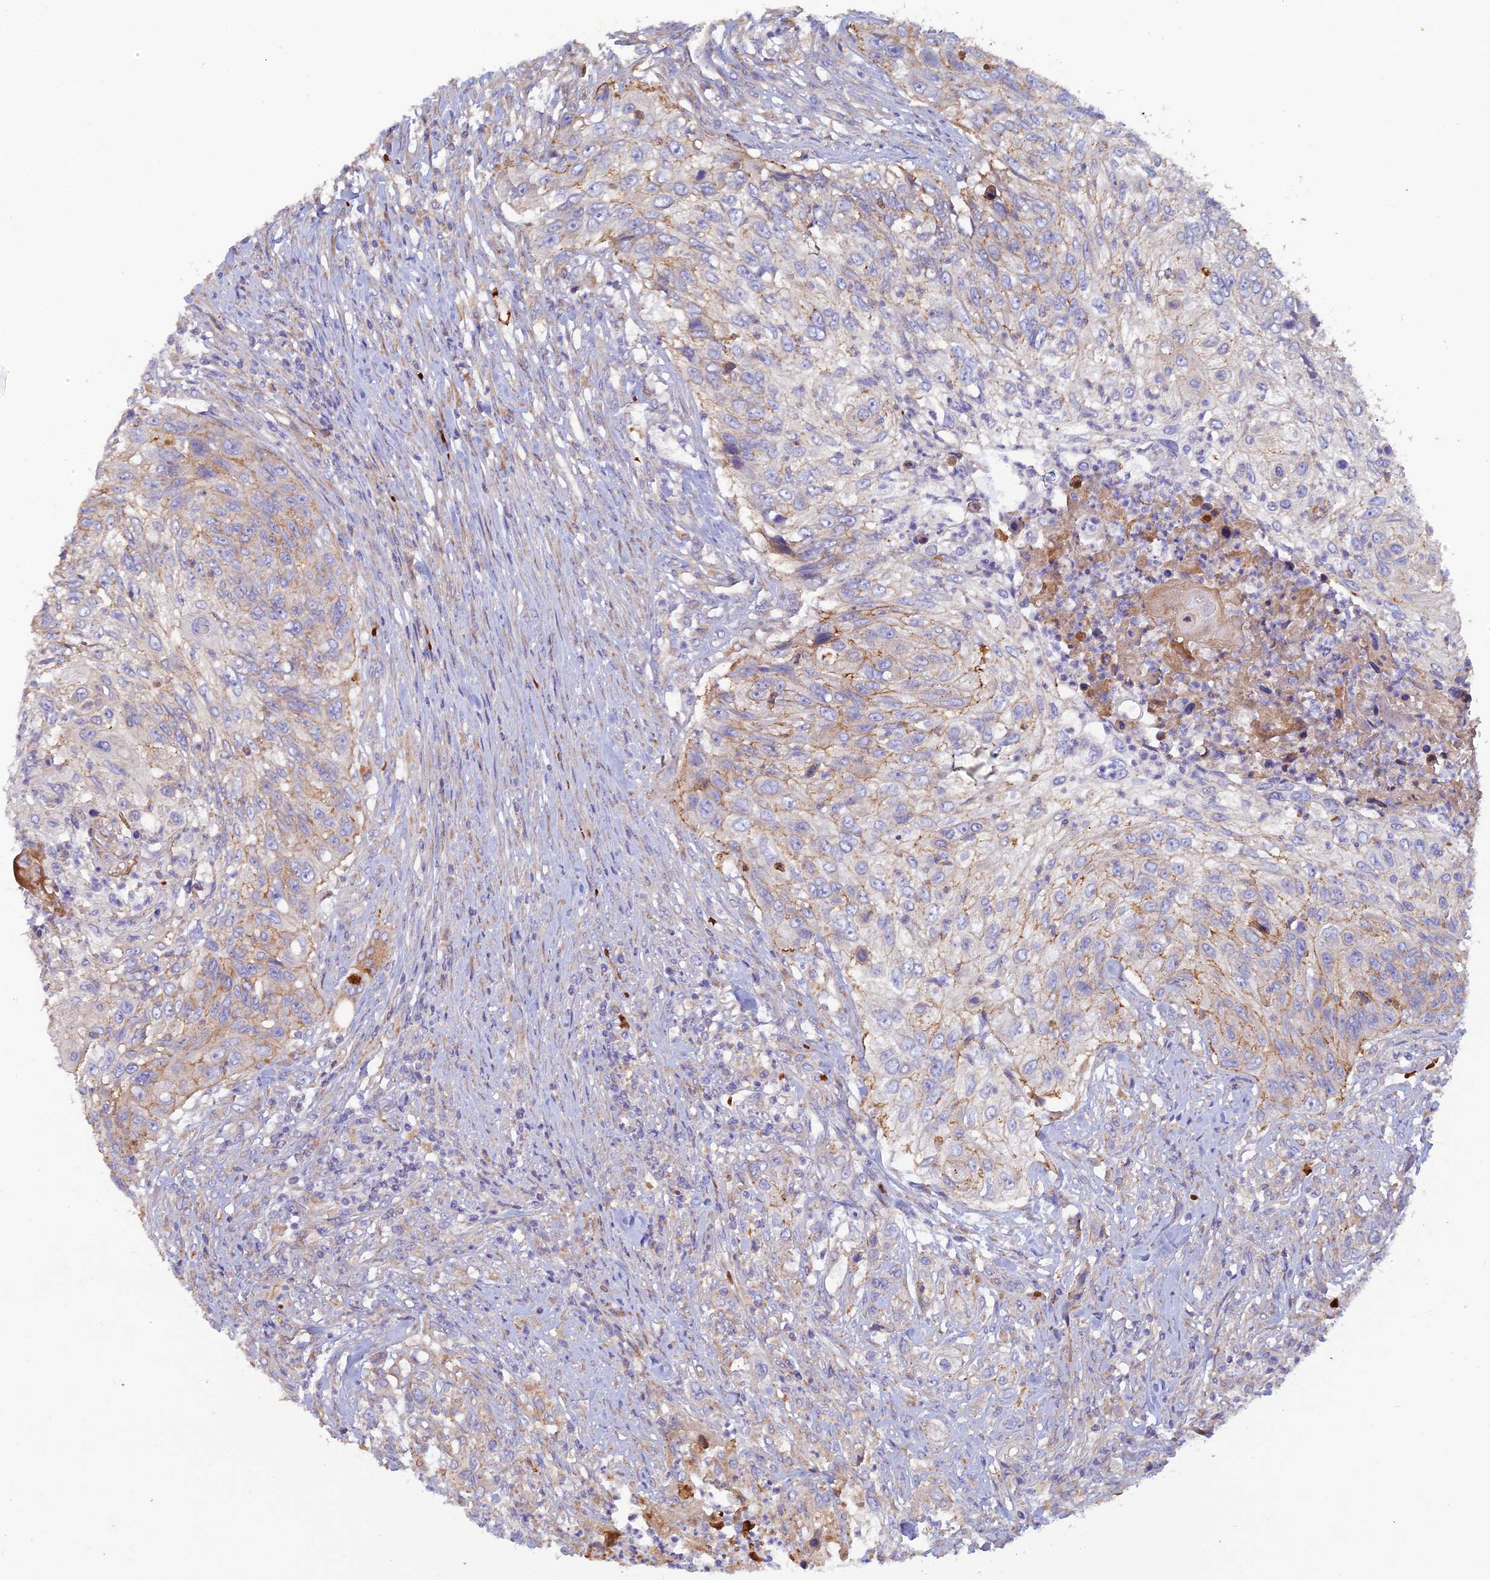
{"staining": {"intensity": "moderate", "quantity": "<25%", "location": "cytoplasmic/membranous"}, "tissue": "urothelial cancer", "cell_type": "Tumor cells", "image_type": "cancer", "snomed": [{"axis": "morphology", "description": "Urothelial carcinoma, High grade"}, {"axis": "topography", "description": "Urinary bladder"}], "caption": "Immunohistochemistry (DAB (3,3'-diaminobenzidine)) staining of human urothelial cancer exhibits moderate cytoplasmic/membranous protein staining in about <25% of tumor cells.", "gene": "GMCL1", "patient": {"sex": "female", "age": 60}}